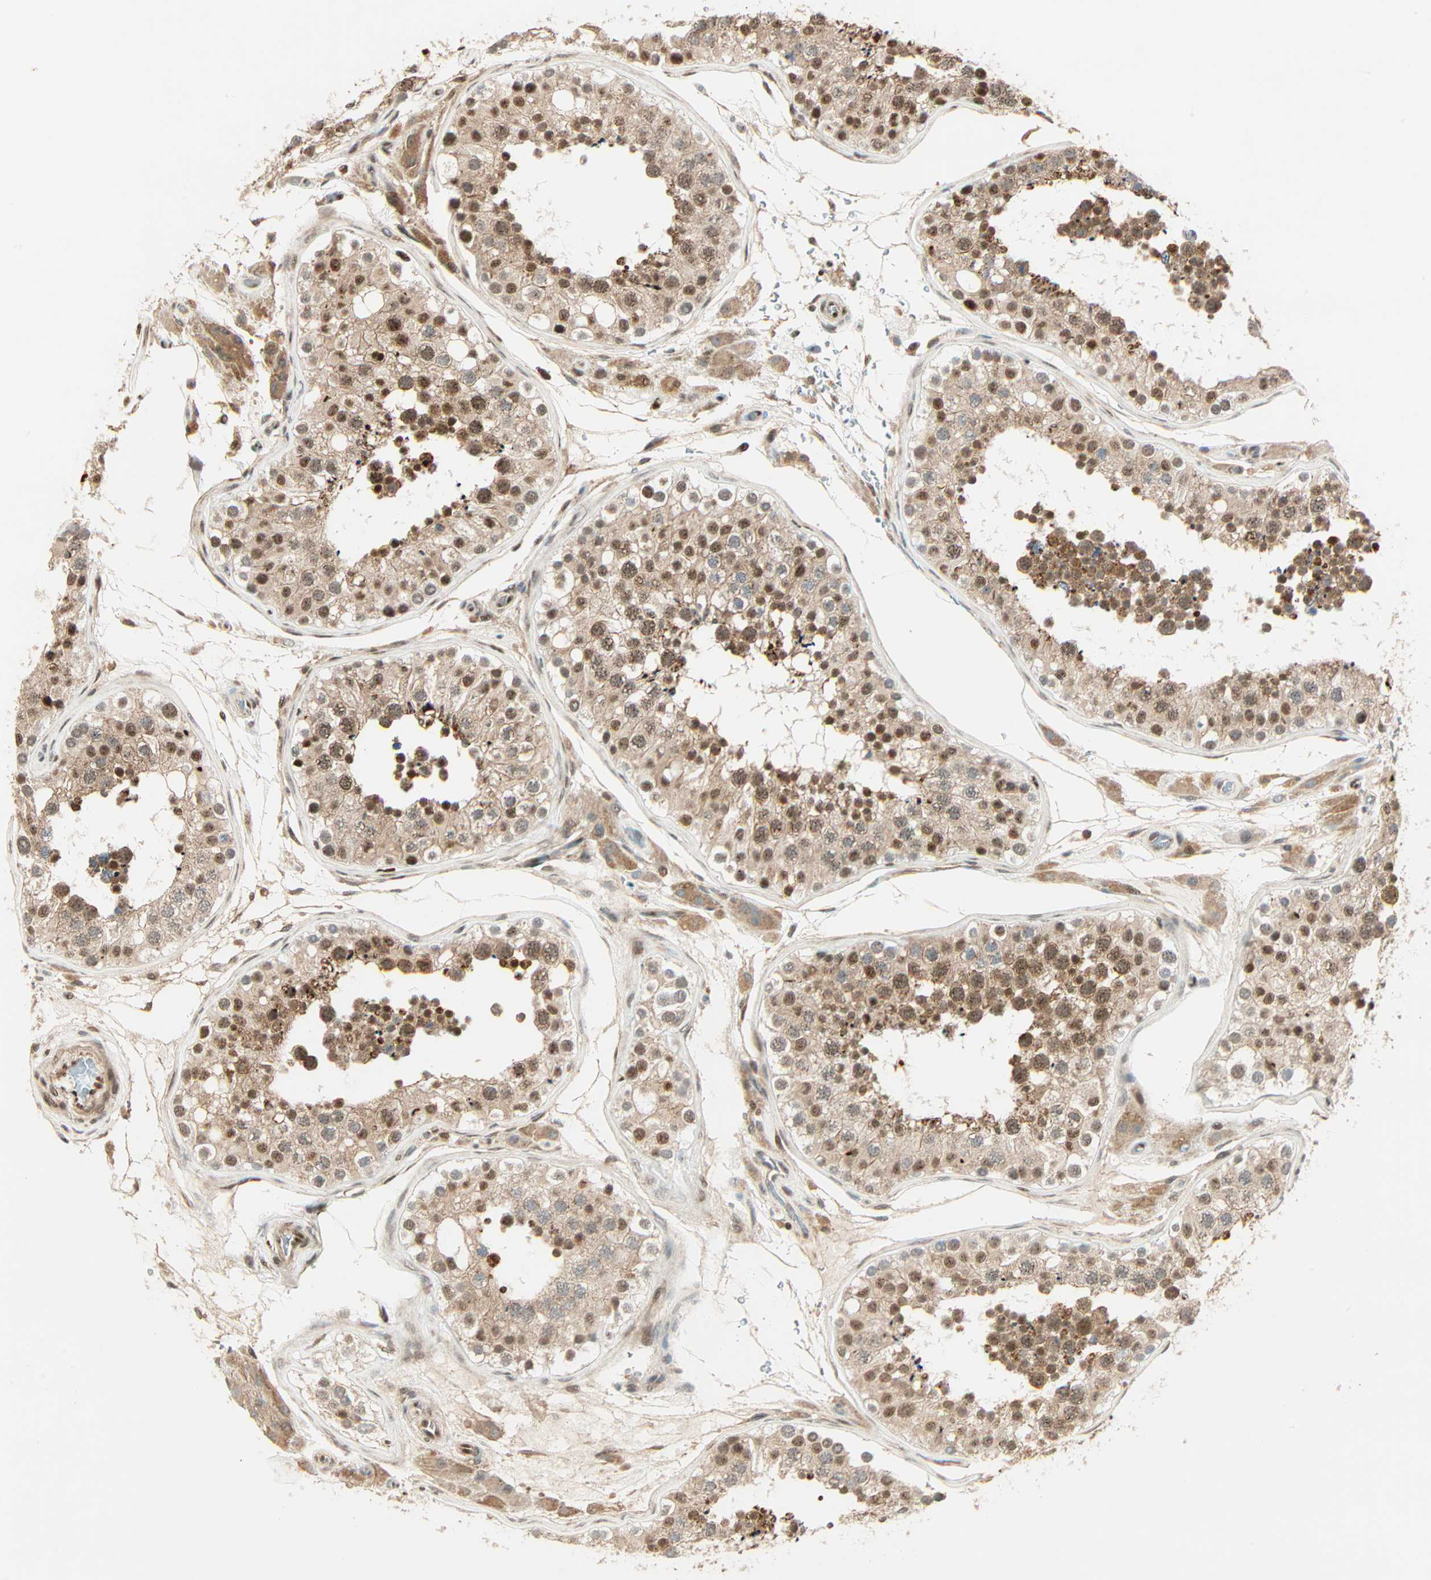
{"staining": {"intensity": "moderate", "quantity": ">75%", "location": "cytoplasmic/membranous,nuclear"}, "tissue": "testis", "cell_type": "Cells in seminiferous ducts", "image_type": "normal", "snomed": [{"axis": "morphology", "description": "Normal tissue, NOS"}, {"axis": "topography", "description": "Testis"}], "caption": "IHC of unremarkable testis displays medium levels of moderate cytoplasmic/membranous,nuclear positivity in about >75% of cells in seminiferous ducts. (IHC, brightfield microscopy, high magnification).", "gene": "PNPLA6", "patient": {"sex": "male", "age": 26}}